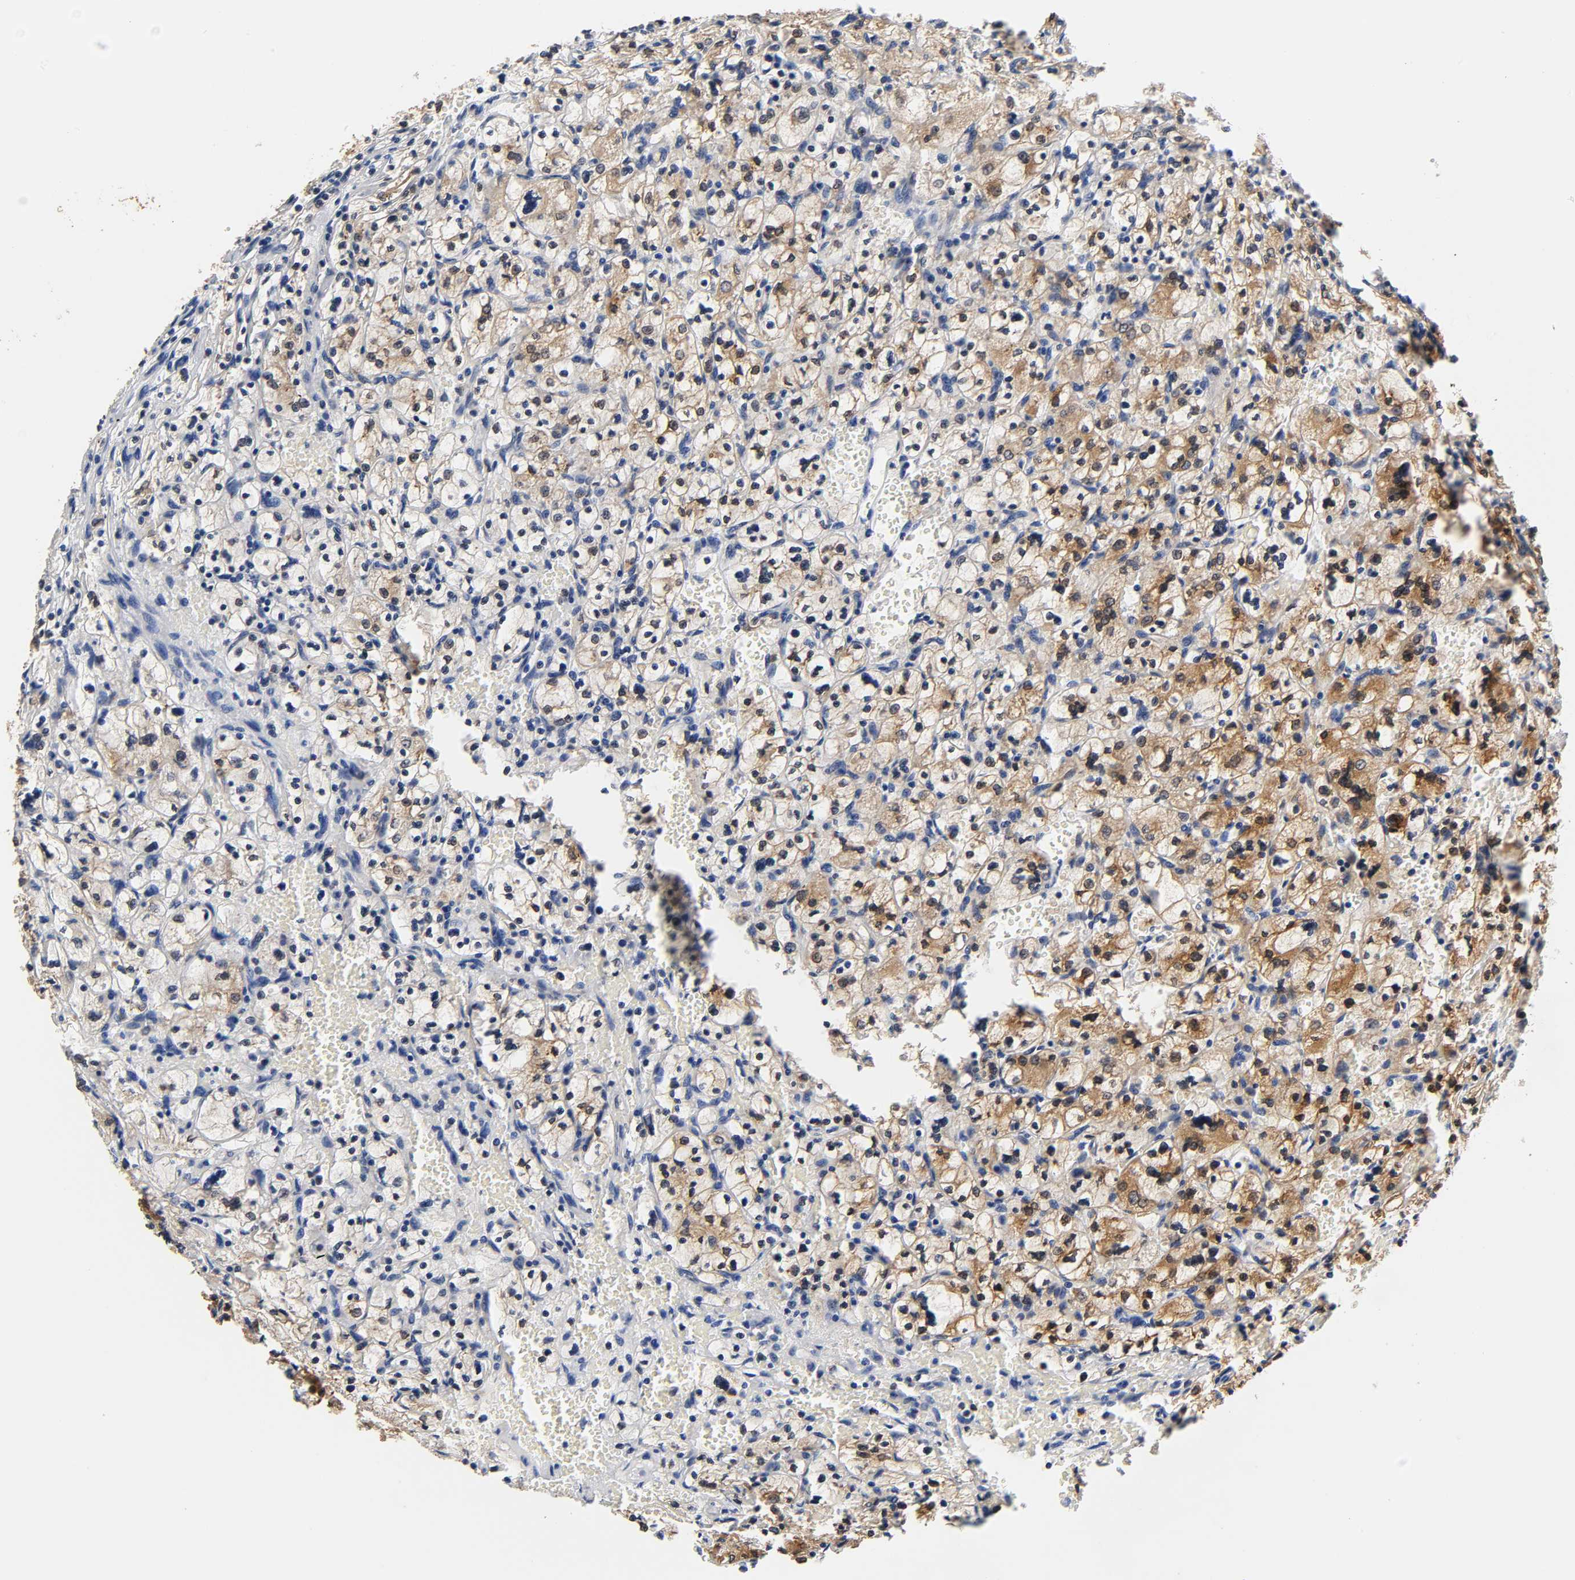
{"staining": {"intensity": "moderate", "quantity": ">75%", "location": "cytoplasmic/membranous,nuclear"}, "tissue": "renal cancer", "cell_type": "Tumor cells", "image_type": "cancer", "snomed": [{"axis": "morphology", "description": "Adenocarcinoma, NOS"}, {"axis": "topography", "description": "Kidney"}], "caption": "This histopathology image shows immunohistochemistry staining of adenocarcinoma (renal), with medium moderate cytoplasmic/membranous and nuclear staining in approximately >75% of tumor cells.", "gene": "FYN", "patient": {"sex": "female", "age": 83}}